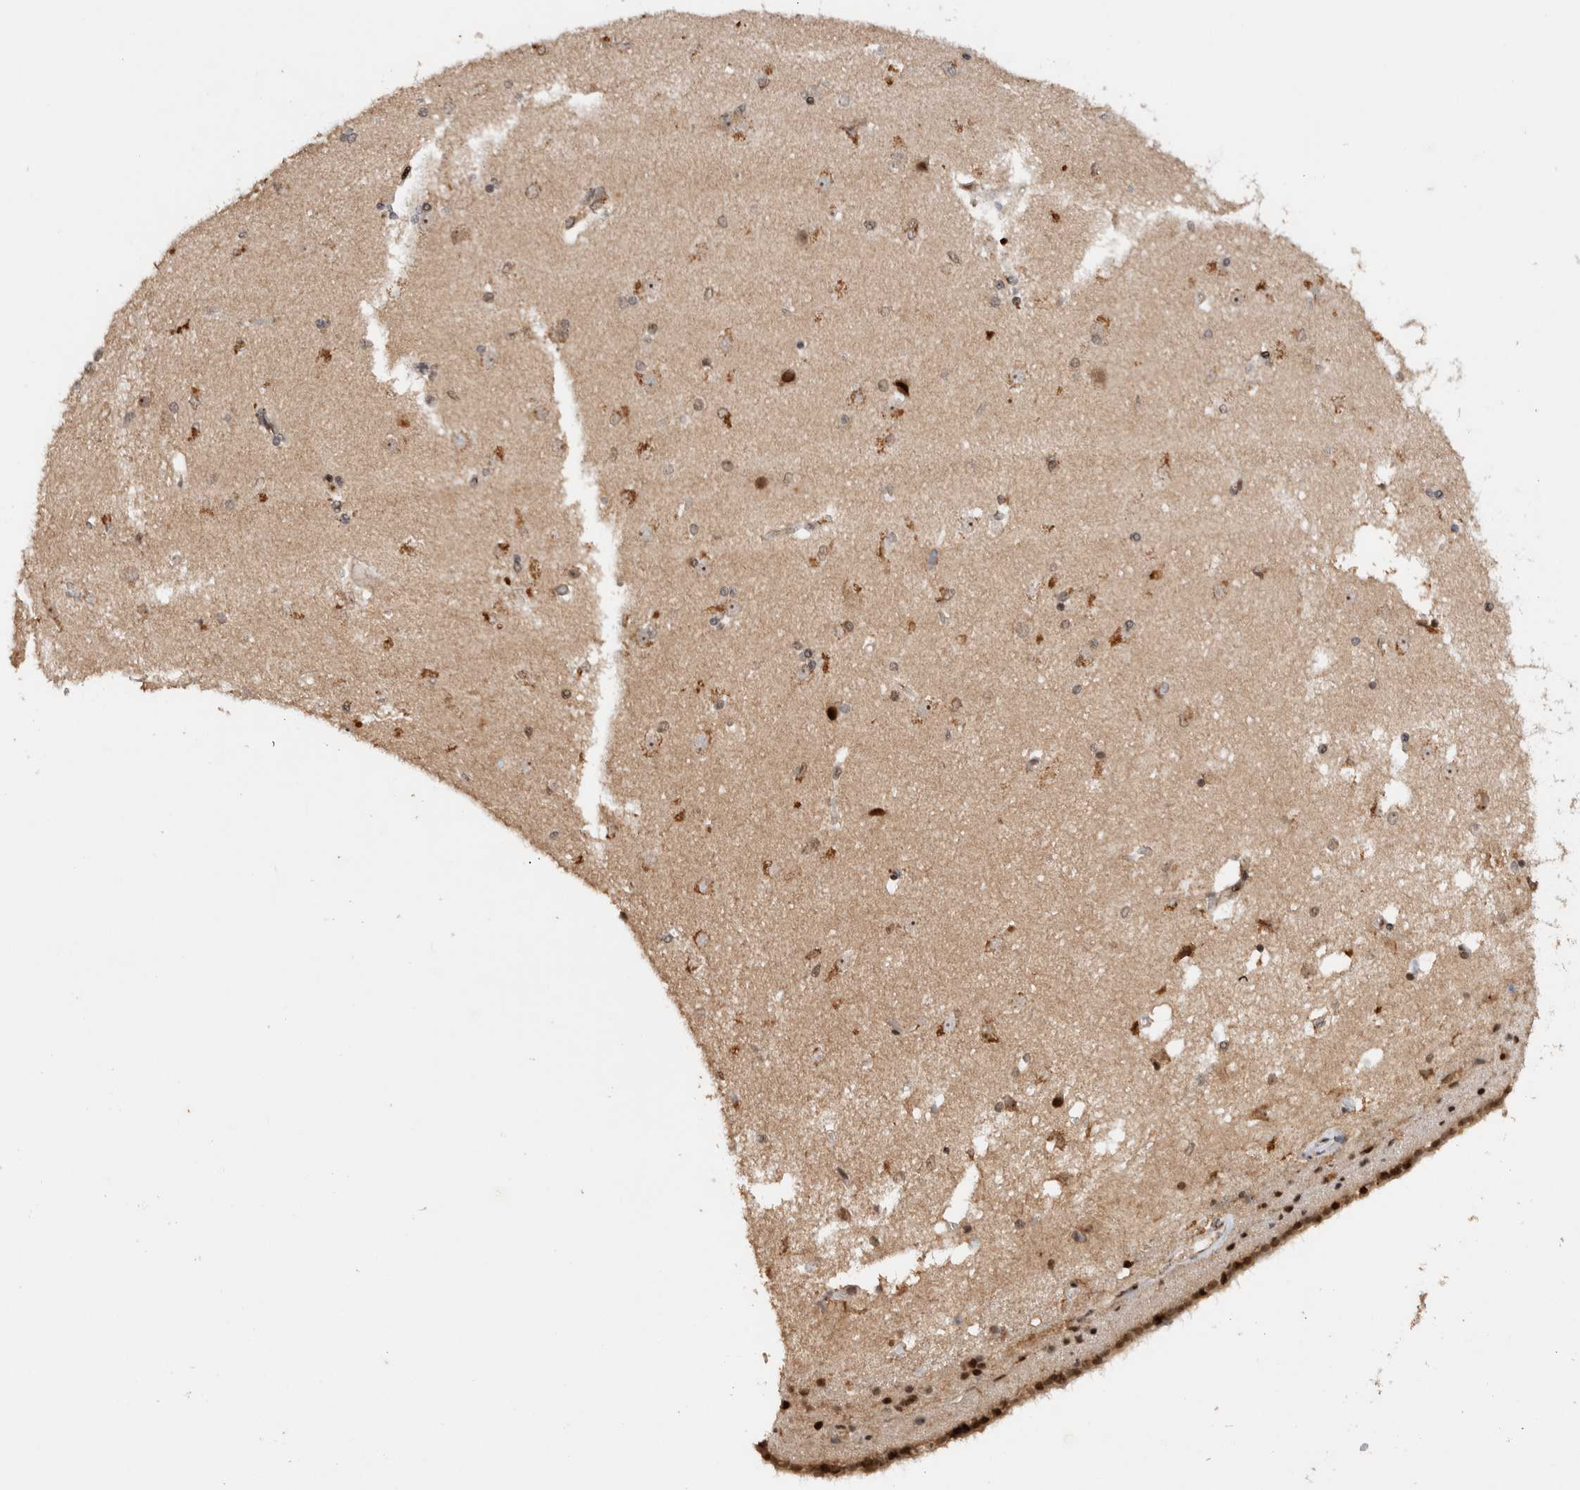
{"staining": {"intensity": "moderate", "quantity": "<25%", "location": "nuclear"}, "tissue": "caudate", "cell_type": "Glial cells", "image_type": "normal", "snomed": [{"axis": "morphology", "description": "Normal tissue, NOS"}, {"axis": "topography", "description": "Lateral ventricle wall"}], "caption": "Caudate stained with immunohistochemistry (IHC) exhibits moderate nuclear positivity in approximately <25% of glial cells.", "gene": "ZNF521", "patient": {"sex": "female", "age": 19}}